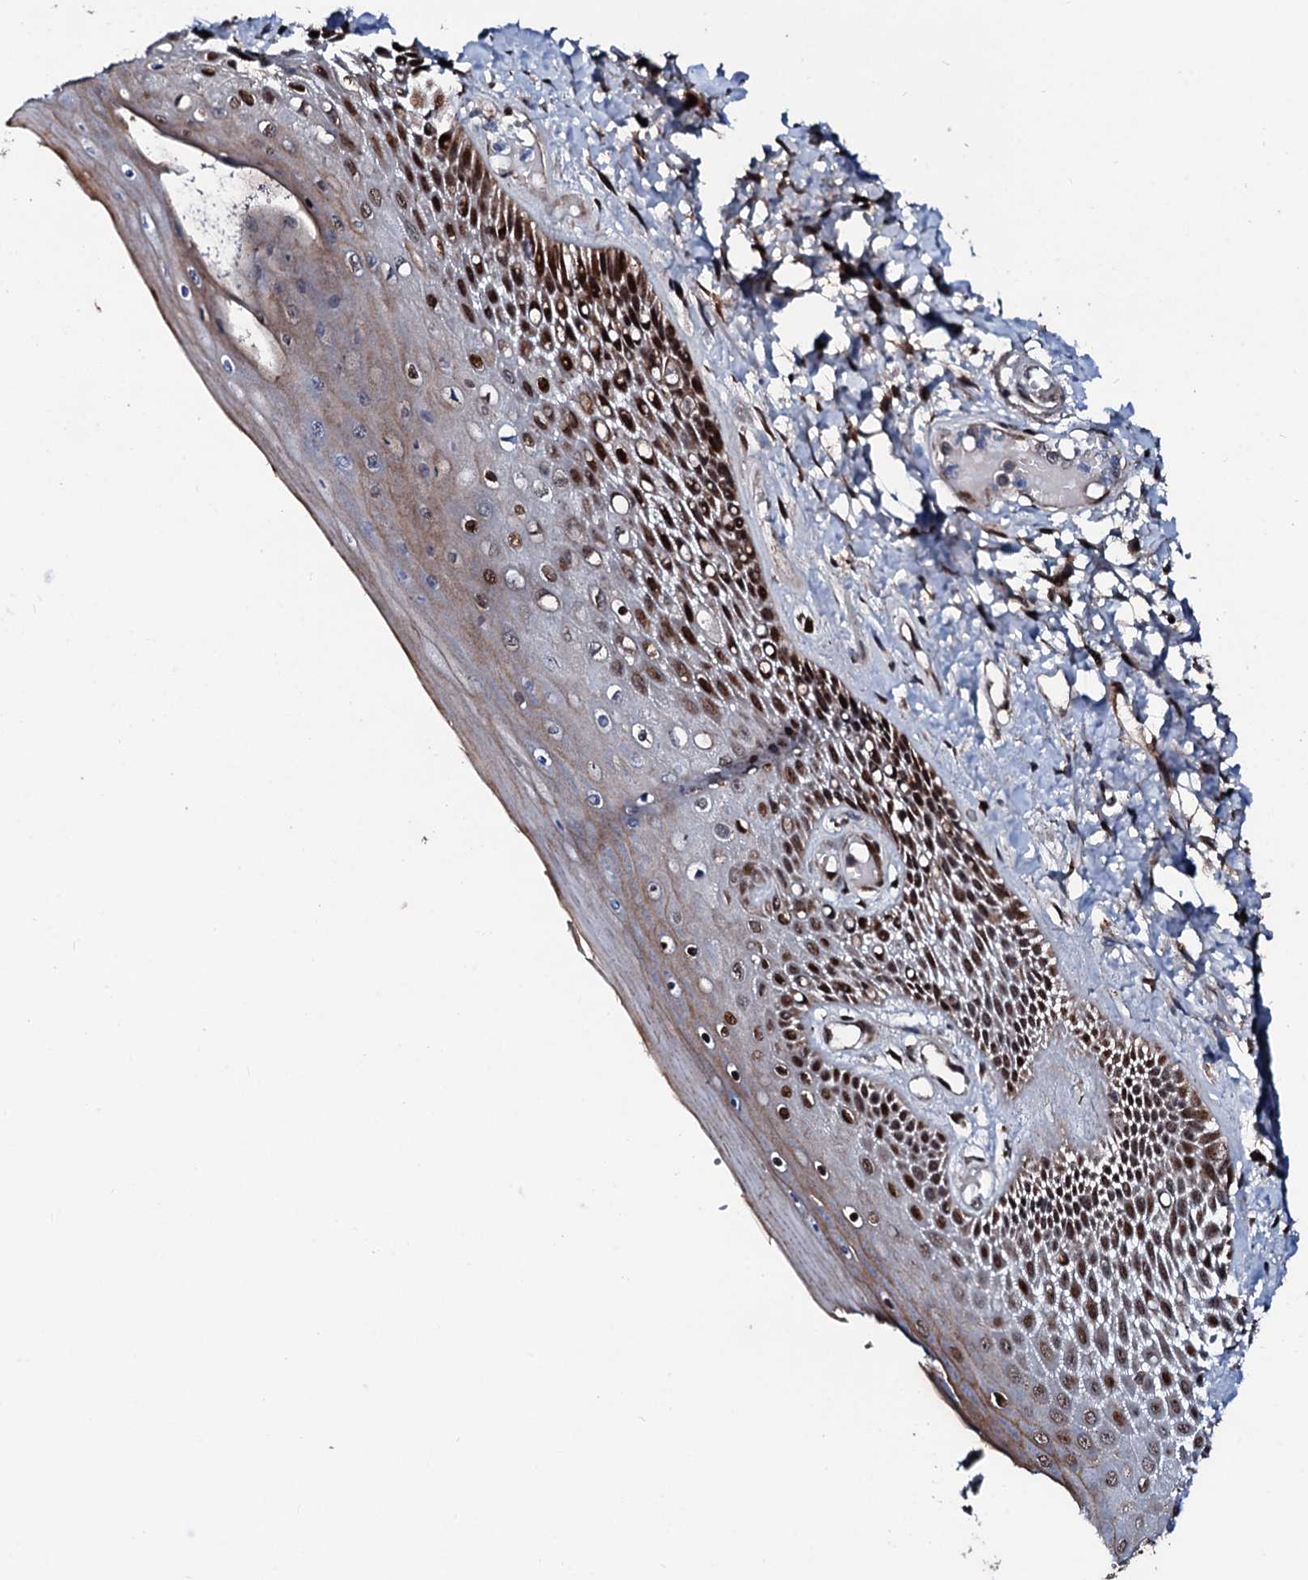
{"staining": {"intensity": "strong", "quantity": ">75%", "location": "nuclear"}, "tissue": "skin", "cell_type": "Epidermal cells", "image_type": "normal", "snomed": [{"axis": "morphology", "description": "Normal tissue, NOS"}, {"axis": "topography", "description": "Anal"}], "caption": "IHC of benign human skin demonstrates high levels of strong nuclear expression in about >75% of epidermal cells. (DAB (3,3'-diaminobenzidine) IHC with brightfield microscopy, high magnification).", "gene": "KIF18A", "patient": {"sex": "male", "age": 78}}